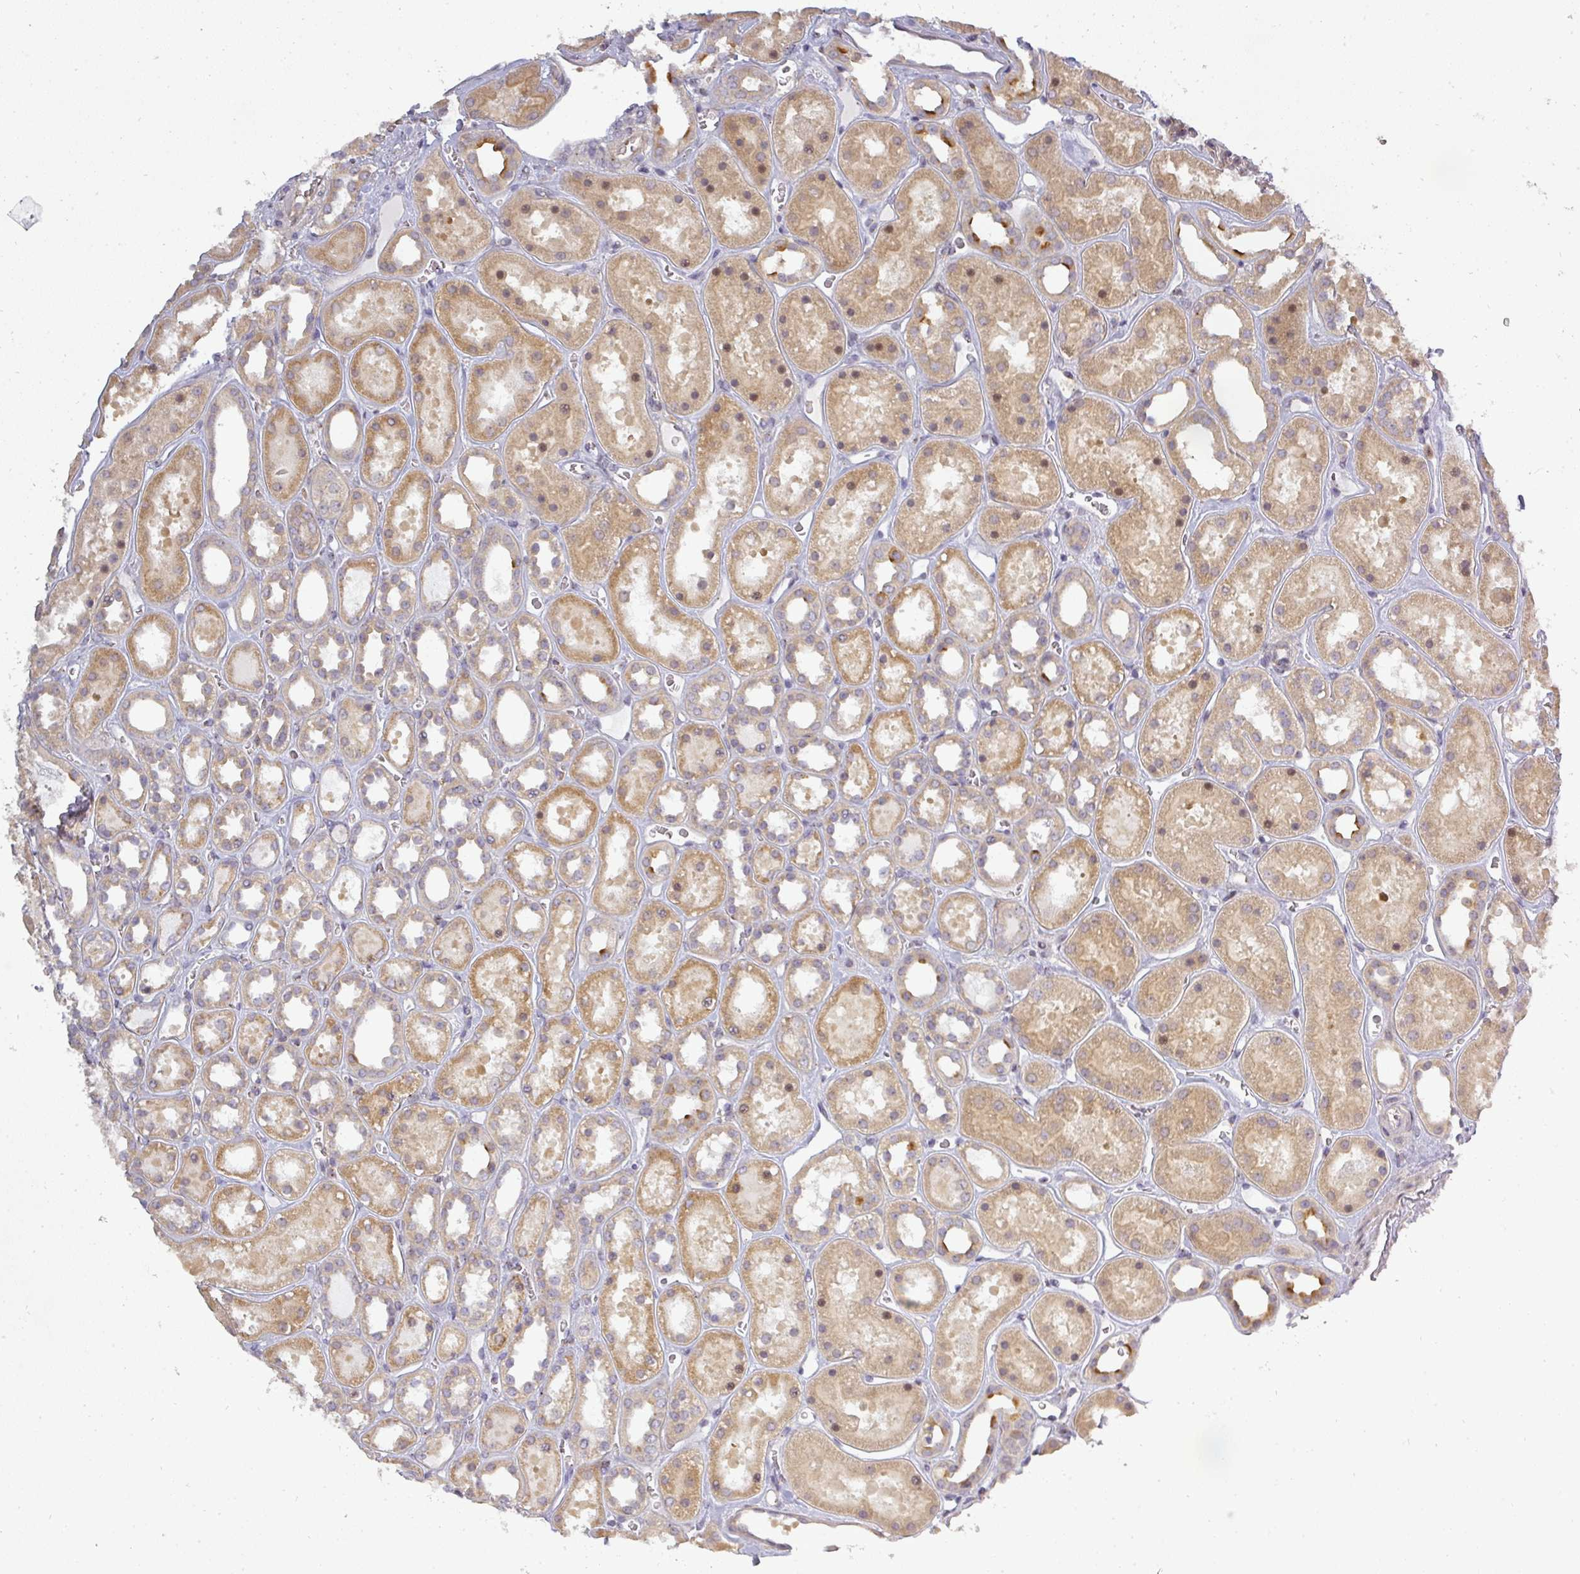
{"staining": {"intensity": "weak", "quantity": "<25%", "location": "cytoplasmic/membranous"}, "tissue": "kidney", "cell_type": "Cells in glomeruli", "image_type": "normal", "snomed": [{"axis": "morphology", "description": "Normal tissue, NOS"}, {"axis": "topography", "description": "Kidney"}], "caption": "An immunohistochemistry photomicrograph of benign kidney is shown. There is no staining in cells in glomeruli of kidney. The staining is performed using DAB brown chromogen with nuclei counter-stained in using hematoxylin.", "gene": "NIN", "patient": {"sex": "female", "age": 41}}